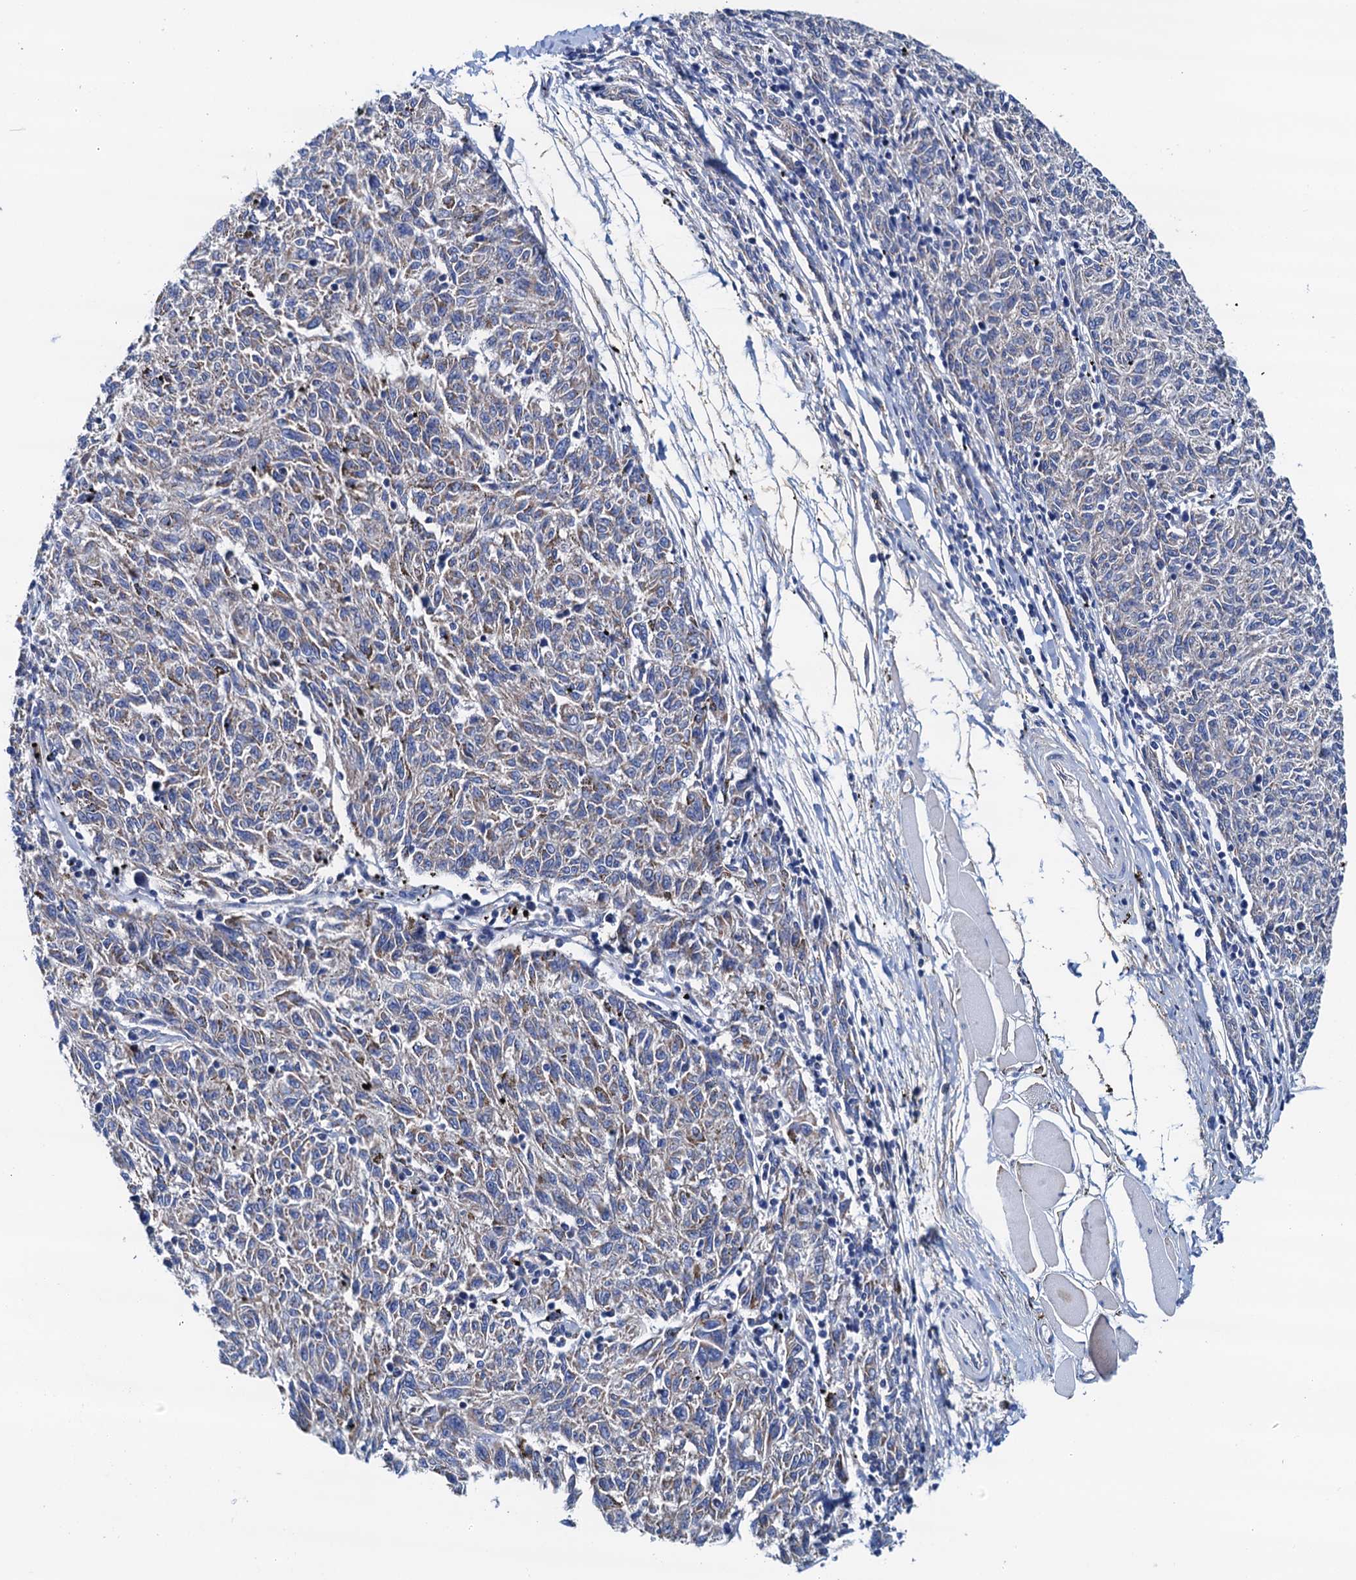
{"staining": {"intensity": "negative", "quantity": "none", "location": "none"}, "tissue": "melanoma", "cell_type": "Tumor cells", "image_type": "cancer", "snomed": [{"axis": "morphology", "description": "Malignant melanoma, NOS"}, {"axis": "topography", "description": "Skin"}], "caption": "A photomicrograph of human melanoma is negative for staining in tumor cells.", "gene": "RASSF9", "patient": {"sex": "female", "age": 72}}